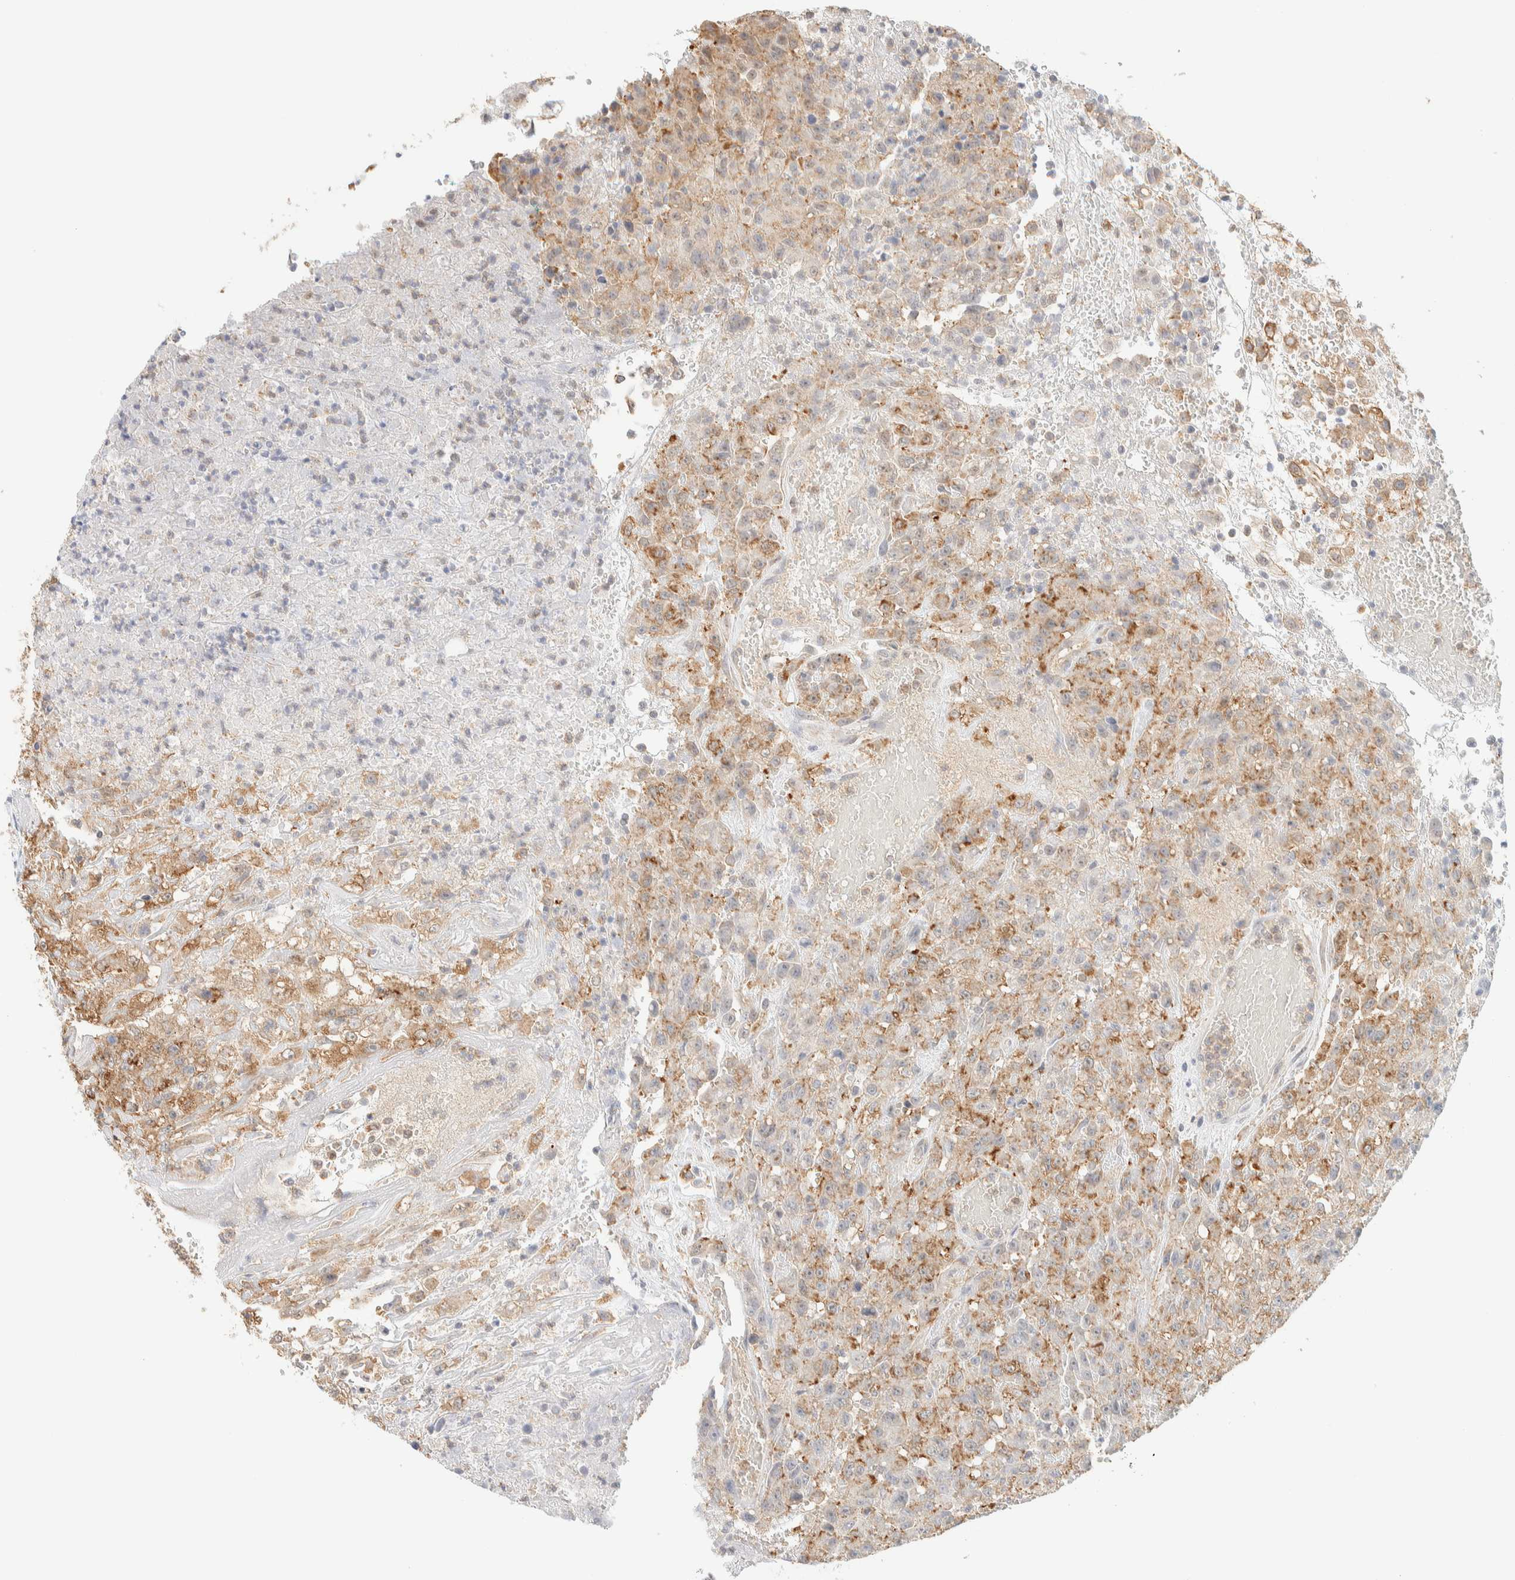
{"staining": {"intensity": "weak", "quantity": ">75%", "location": "cytoplasmic/membranous"}, "tissue": "urothelial cancer", "cell_type": "Tumor cells", "image_type": "cancer", "snomed": [{"axis": "morphology", "description": "Urothelial carcinoma, High grade"}, {"axis": "topography", "description": "Urinary bladder"}], "caption": "The image reveals a brown stain indicating the presence of a protein in the cytoplasmic/membranous of tumor cells in high-grade urothelial carcinoma. The protein of interest is shown in brown color, while the nuclei are stained blue.", "gene": "TBC1D8B", "patient": {"sex": "male", "age": 46}}